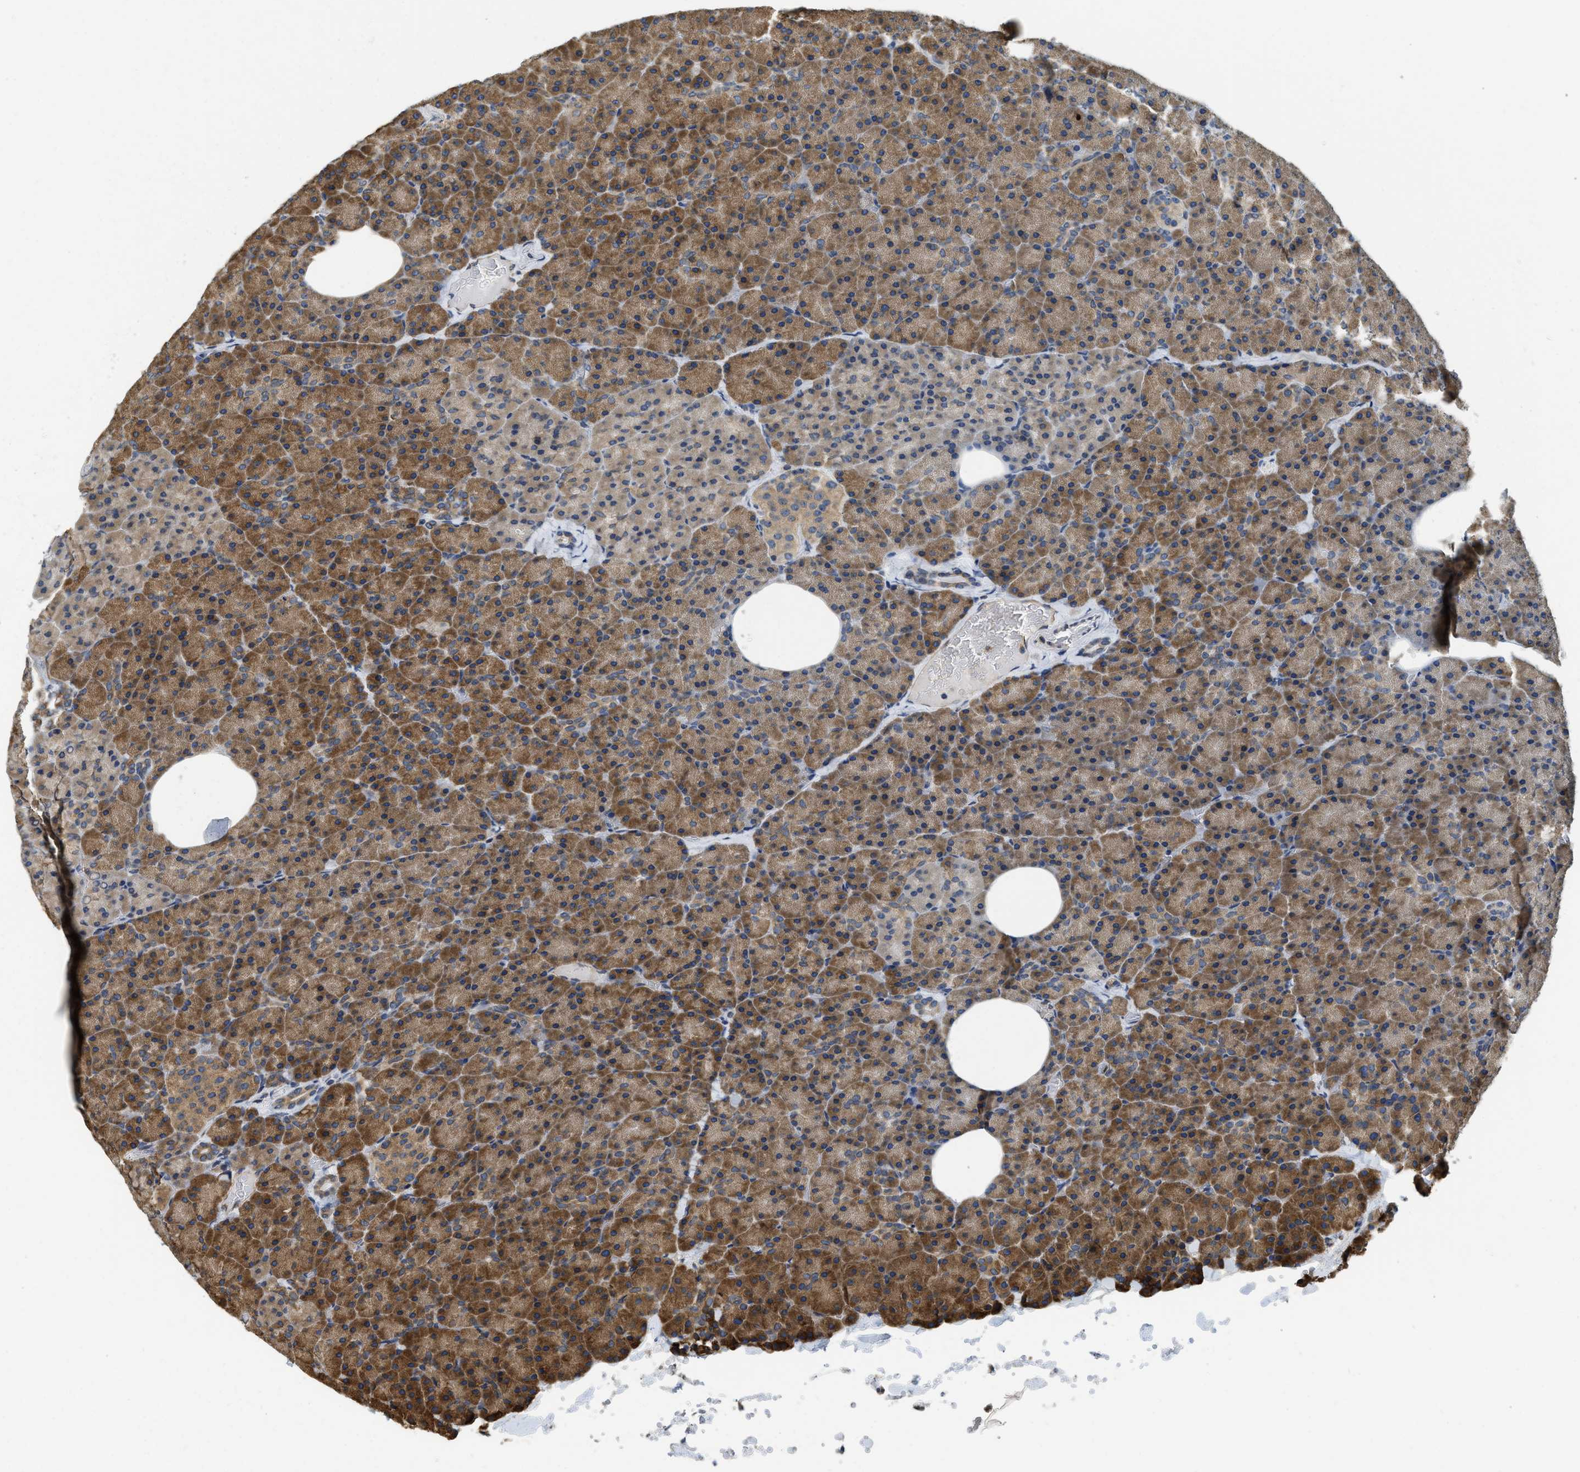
{"staining": {"intensity": "strong", "quantity": ">75%", "location": "cytoplasmic/membranous"}, "tissue": "pancreas", "cell_type": "Exocrine glandular cells", "image_type": "normal", "snomed": [{"axis": "morphology", "description": "Normal tissue, NOS"}, {"axis": "topography", "description": "Pancreas"}], "caption": "This micrograph displays immunohistochemistry staining of benign pancreas, with high strong cytoplasmic/membranous expression in about >75% of exocrine glandular cells.", "gene": "BCAP31", "patient": {"sex": "female", "age": 35}}